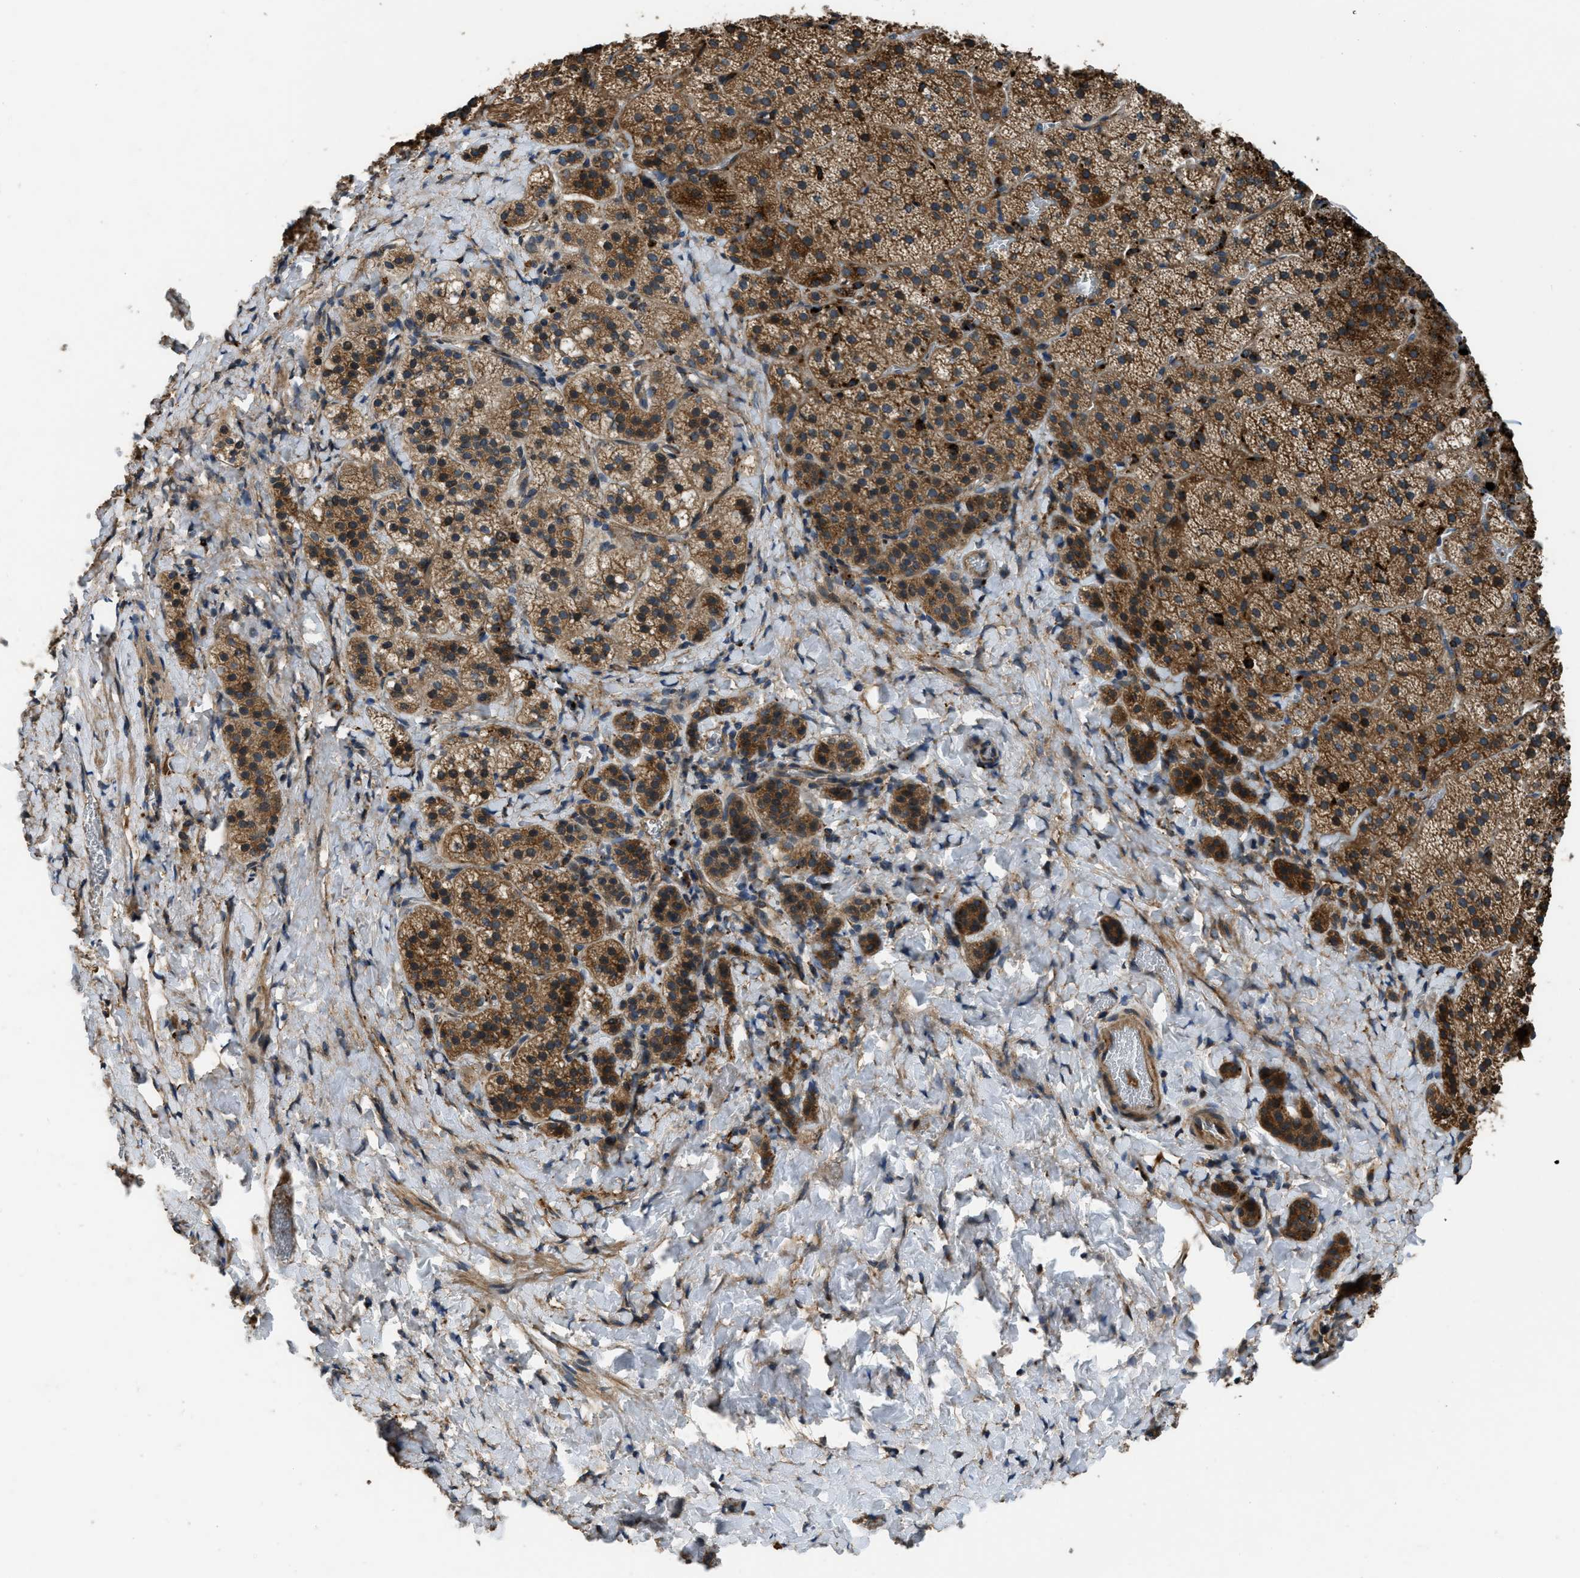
{"staining": {"intensity": "strong", "quantity": ">75%", "location": "cytoplasmic/membranous"}, "tissue": "adrenal gland", "cell_type": "Glandular cells", "image_type": "normal", "snomed": [{"axis": "morphology", "description": "Normal tissue, NOS"}, {"axis": "topography", "description": "Adrenal gland"}], "caption": "Adrenal gland stained with DAB immunohistochemistry (IHC) displays high levels of strong cytoplasmic/membranous positivity in about >75% of glandular cells.", "gene": "GGH", "patient": {"sex": "female", "age": 44}}